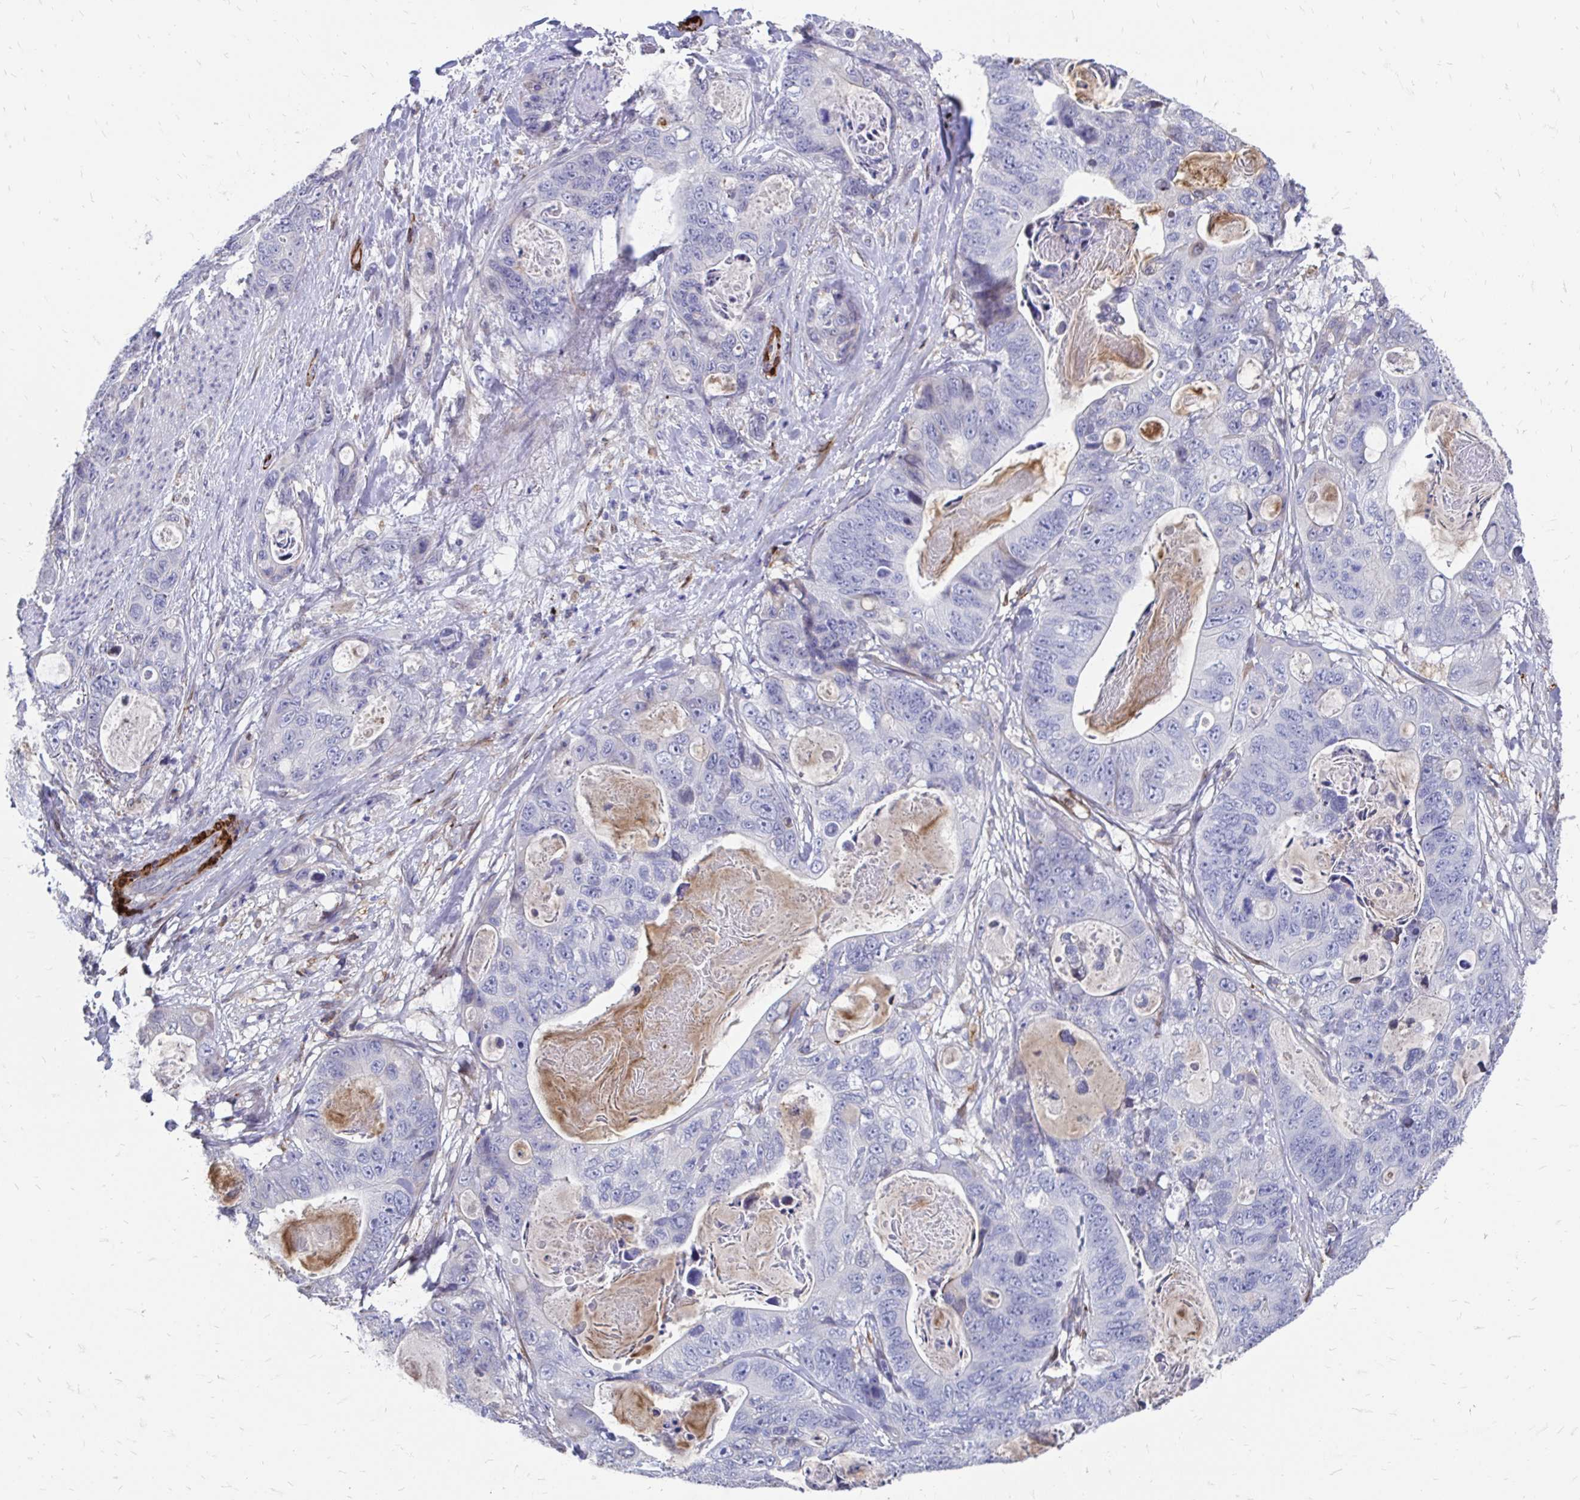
{"staining": {"intensity": "negative", "quantity": "none", "location": "none"}, "tissue": "stomach cancer", "cell_type": "Tumor cells", "image_type": "cancer", "snomed": [{"axis": "morphology", "description": "Normal tissue, NOS"}, {"axis": "morphology", "description": "Adenocarcinoma, NOS"}, {"axis": "topography", "description": "Stomach"}], "caption": "The IHC image has no significant expression in tumor cells of adenocarcinoma (stomach) tissue.", "gene": "CDKL1", "patient": {"sex": "female", "age": 89}}